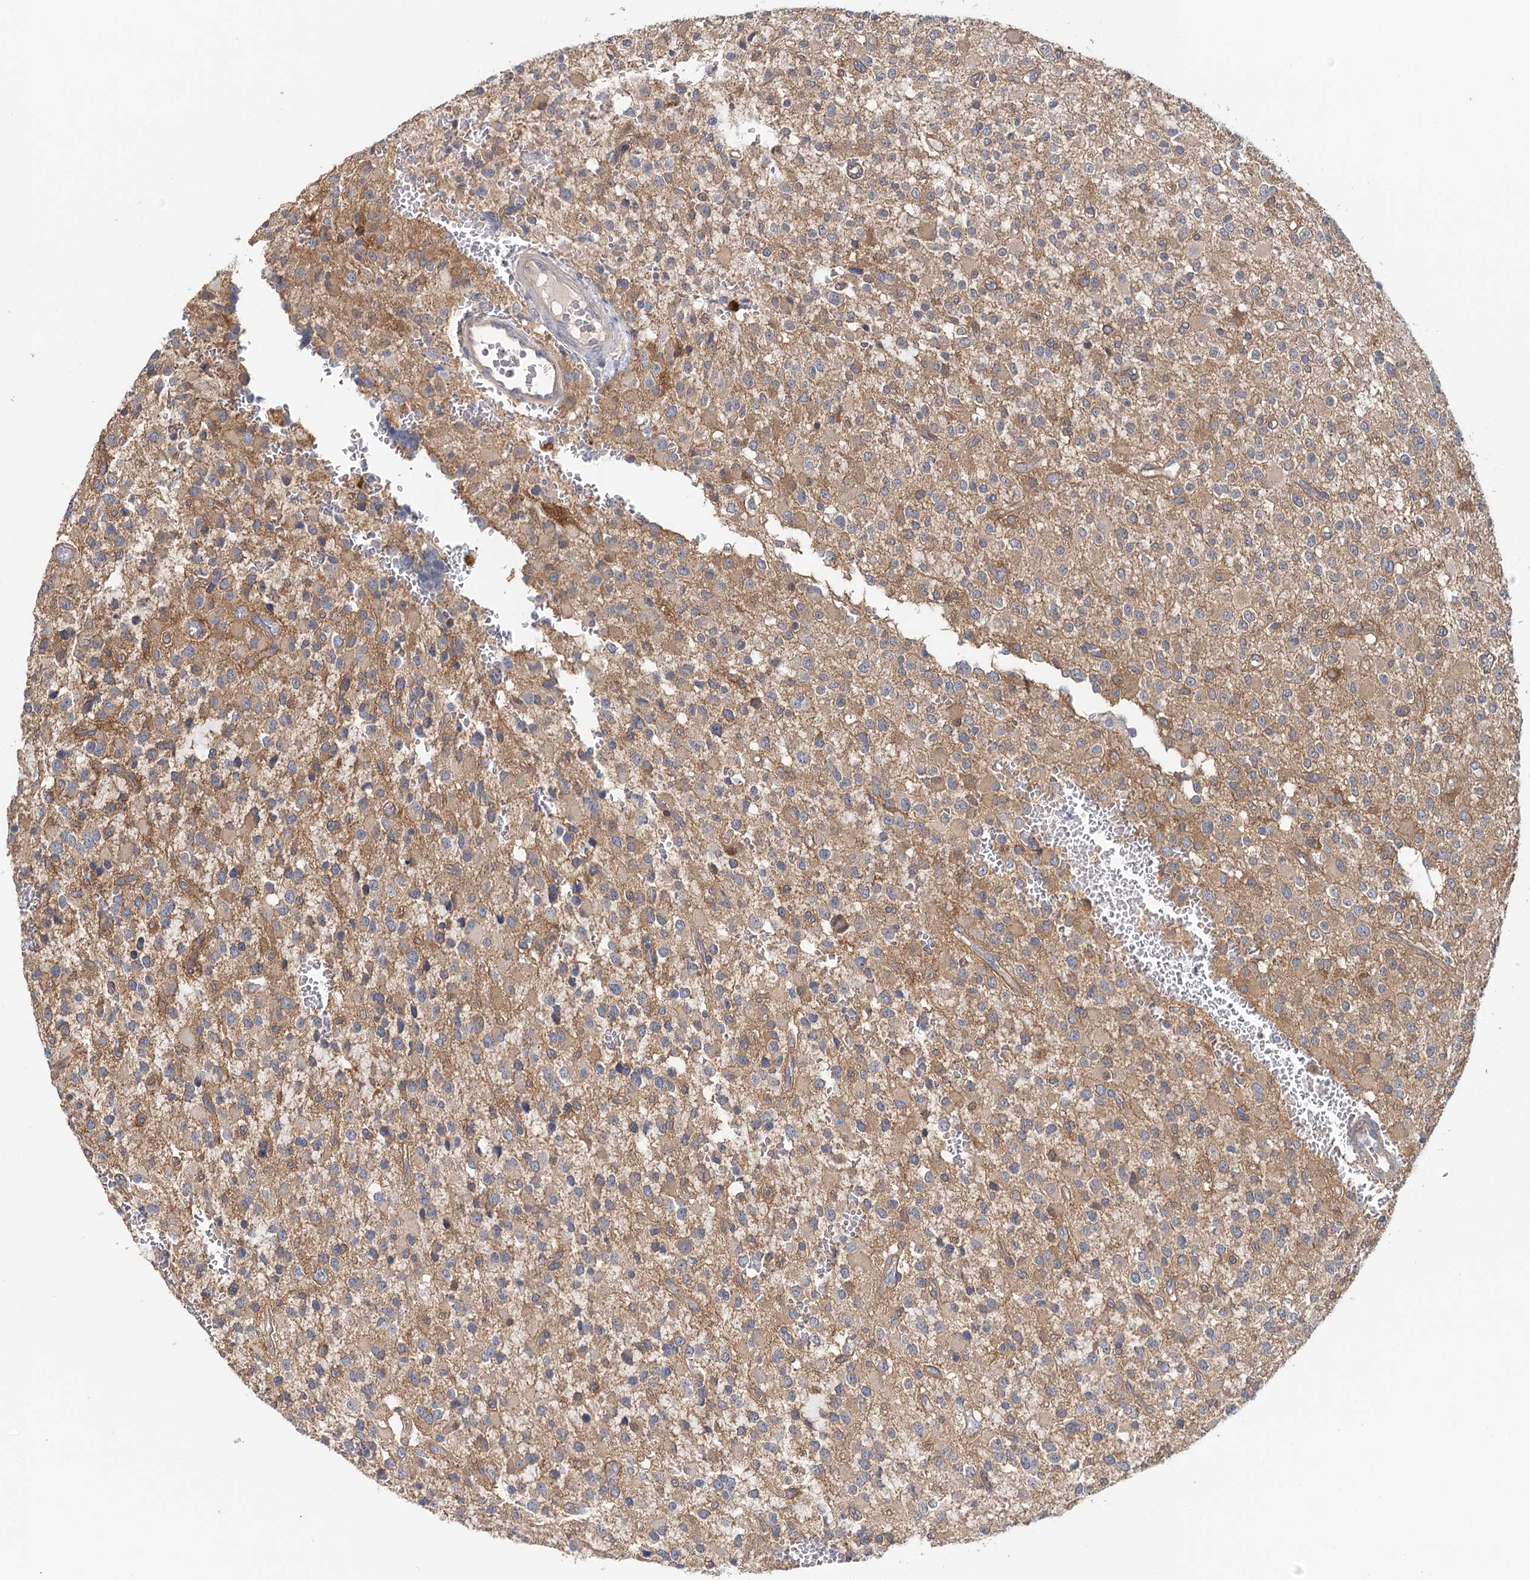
{"staining": {"intensity": "weak", "quantity": "25%-75%", "location": "cytoplasmic/membranous"}, "tissue": "glioma", "cell_type": "Tumor cells", "image_type": "cancer", "snomed": [{"axis": "morphology", "description": "Glioma, malignant, High grade"}, {"axis": "topography", "description": "Brain"}], "caption": "Tumor cells exhibit low levels of weak cytoplasmic/membranous positivity in about 25%-75% of cells in glioma.", "gene": "EPB41L5", "patient": {"sex": "male", "age": 34}}